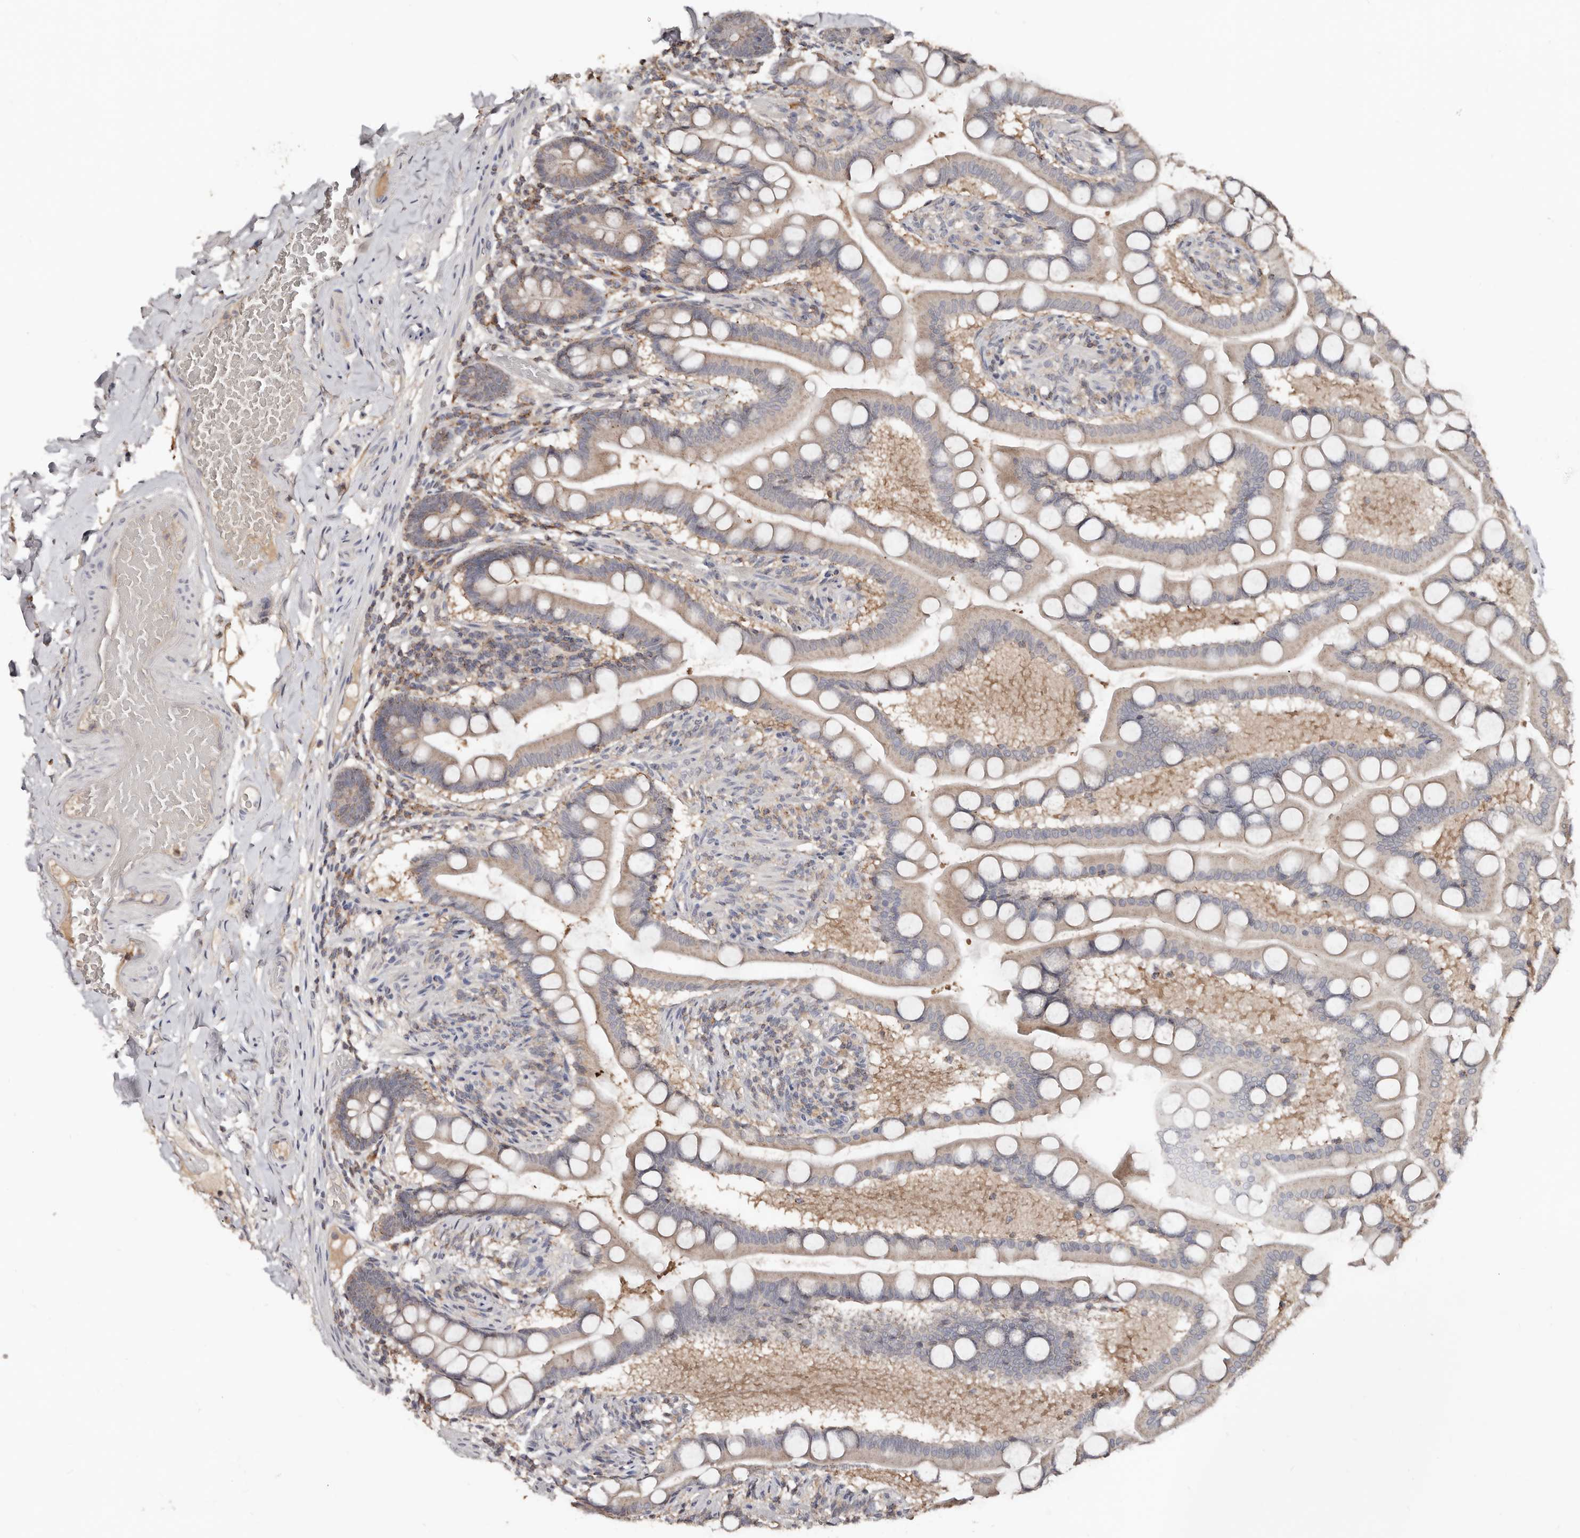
{"staining": {"intensity": "moderate", "quantity": "<25%", "location": "cytoplasmic/membranous"}, "tissue": "small intestine", "cell_type": "Glandular cells", "image_type": "normal", "snomed": [{"axis": "morphology", "description": "Normal tissue, NOS"}, {"axis": "topography", "description": "Small intestine"}], "caption": "Small intestine stained with DAB IHC demonstrates low levels of moderate cytoplasmic/membranous staining in about <25% of glandular cells.", "gene": "SLC39A2", "patient": {"sex": "male", "age": 41}}